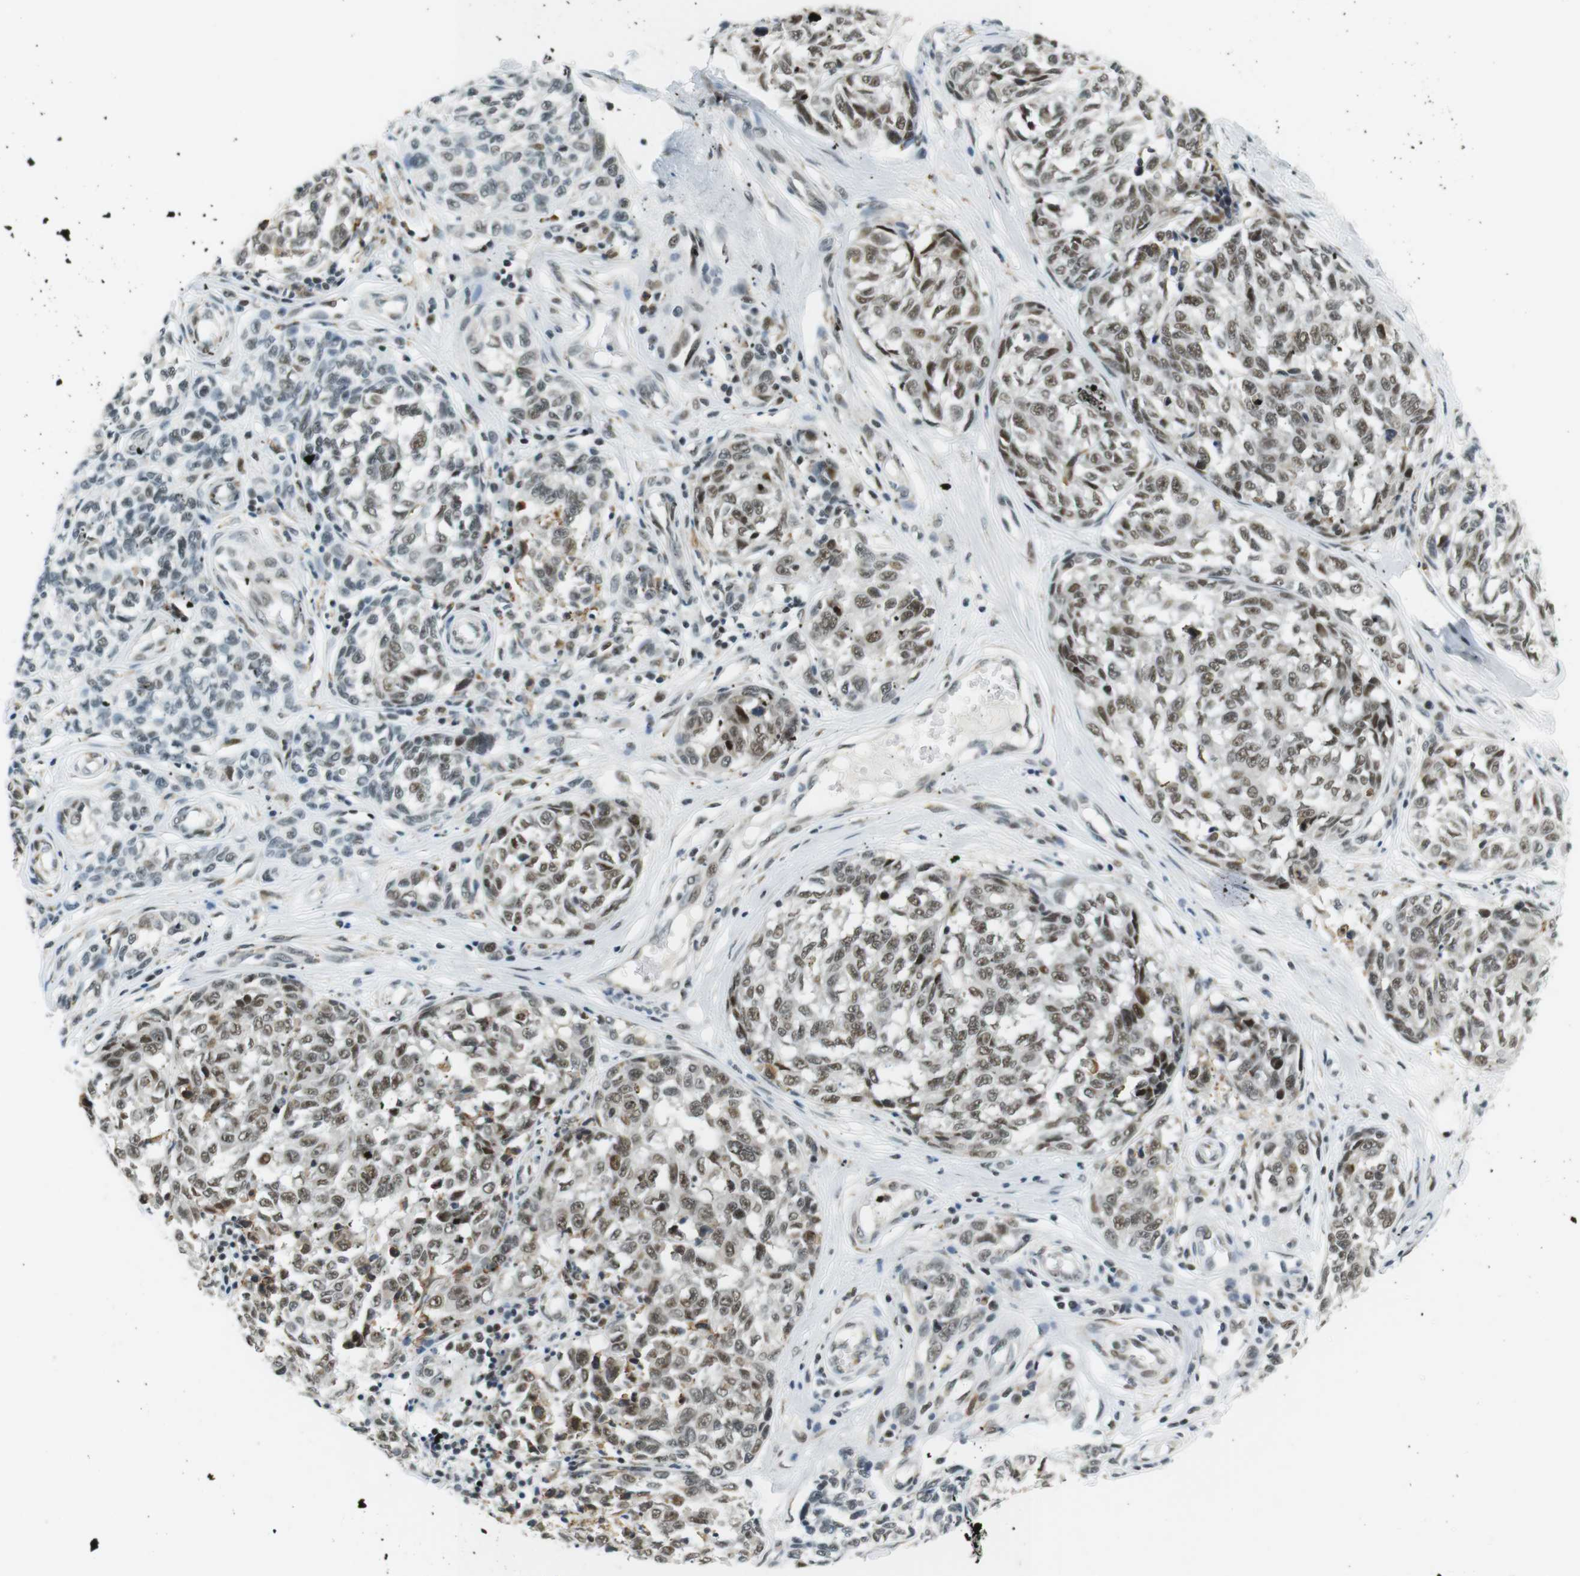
{"staining": {"intensity": "weak", "quantity": ">75%", "location": "nuclear"}, "tissue": "melanoma", "cell_type": "Tumor cells", "image_type": "cancer", "snomed": [{"axis": "morphology", "description": "Malignant melanoma, NOS"}, {"axis": "topography", "description": "Skin"}], "caption": "Protein expression analysis of human melanoma reveals weak nuclear expression in about >75% of tumor cells.", "gene": "RNF38", "patient": {"sex": "female", "age": 64}}